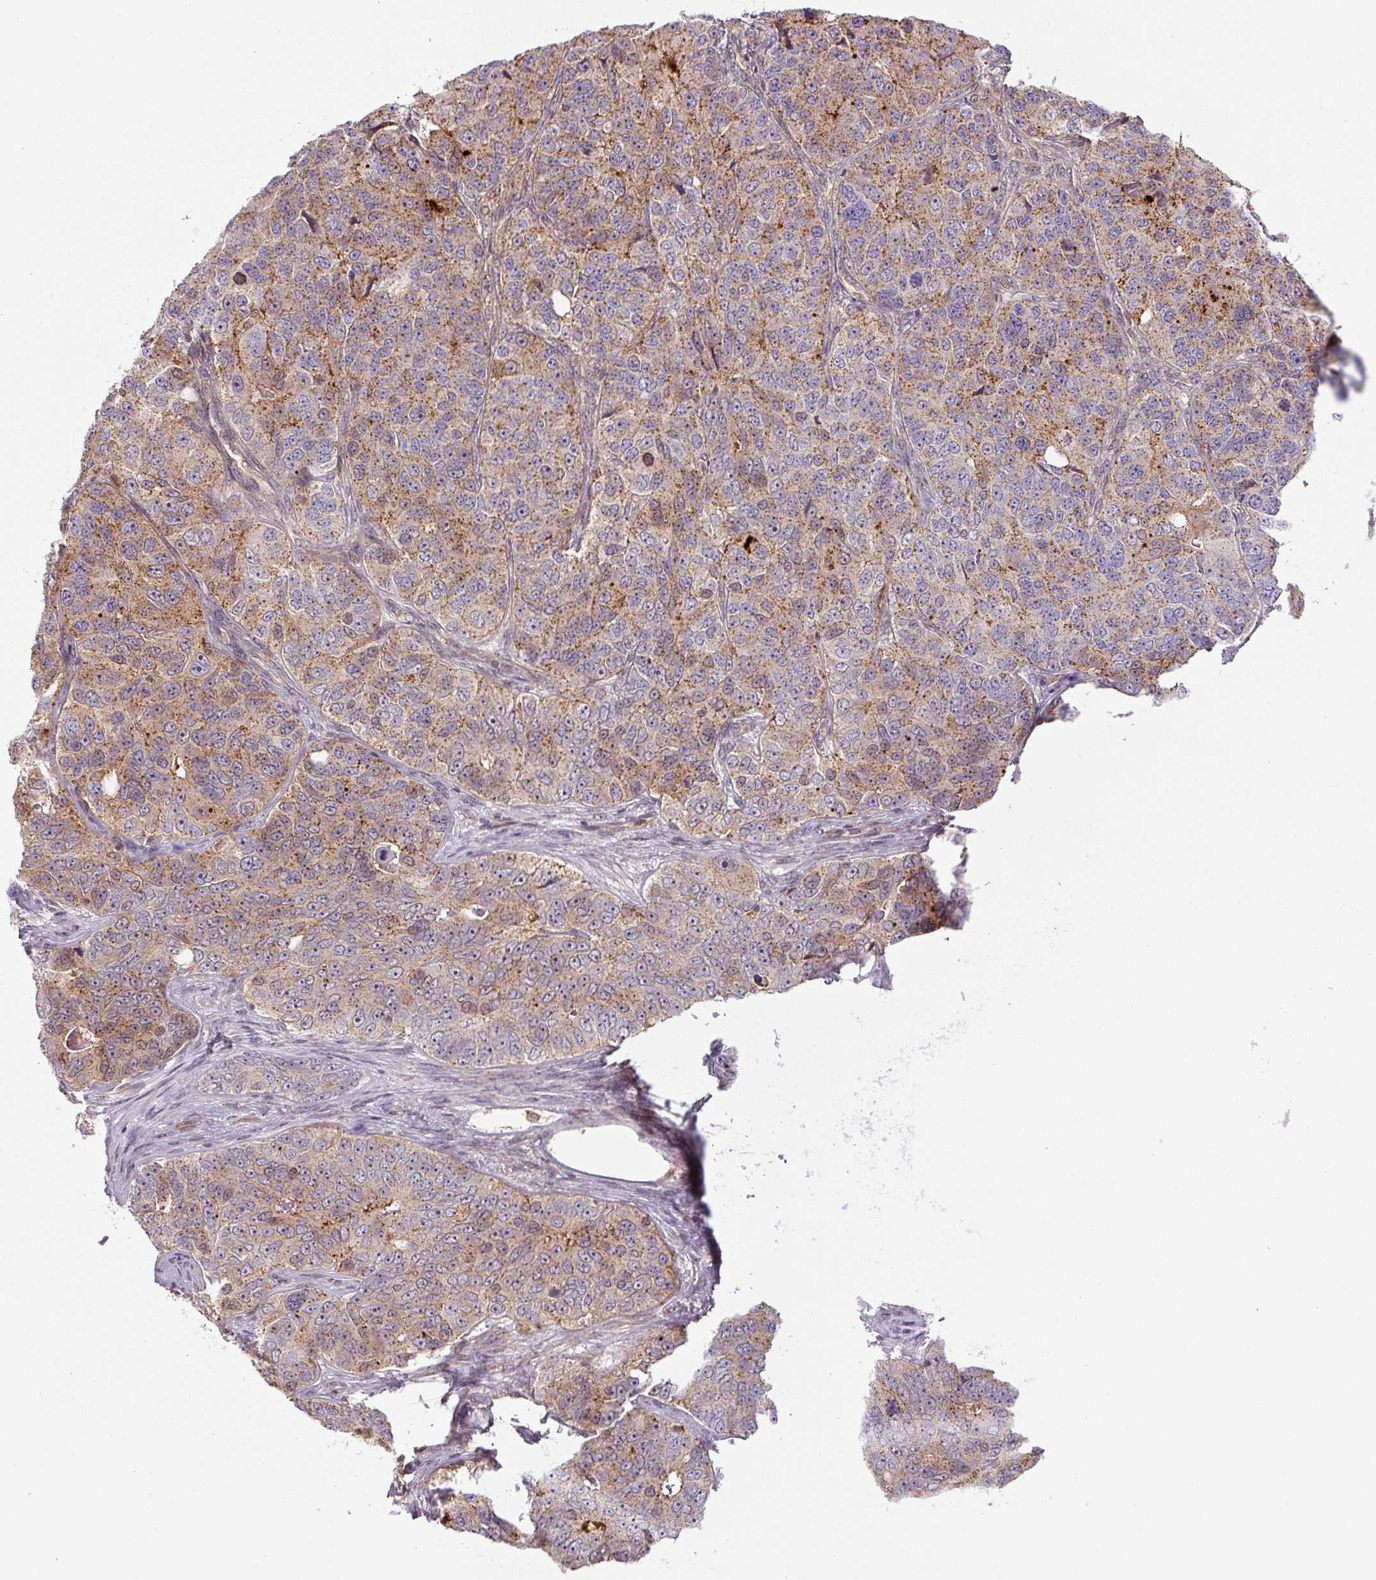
{"staining": {"intensity": "moderate", "quantity": ">75%", "location": "cytoplasmic/membranous"}, "tissue": "ovarian cancer", "cell_type": "Tumor cells", "image_type": "cancer", "snomed": [{"axis": "morphology", "description": "Carcinoma, endometroid"}, {"axis": "topography", "description": "Ovary"}], "caption": "Protein analysis of ovarian endometroid carcinoma tissue shows moderate cytoplasmic/membranous positivity in approximately >75% of tumor cells.", "gene": "ZSWIM7", "patient": {"sex": "female", "age": 51}}